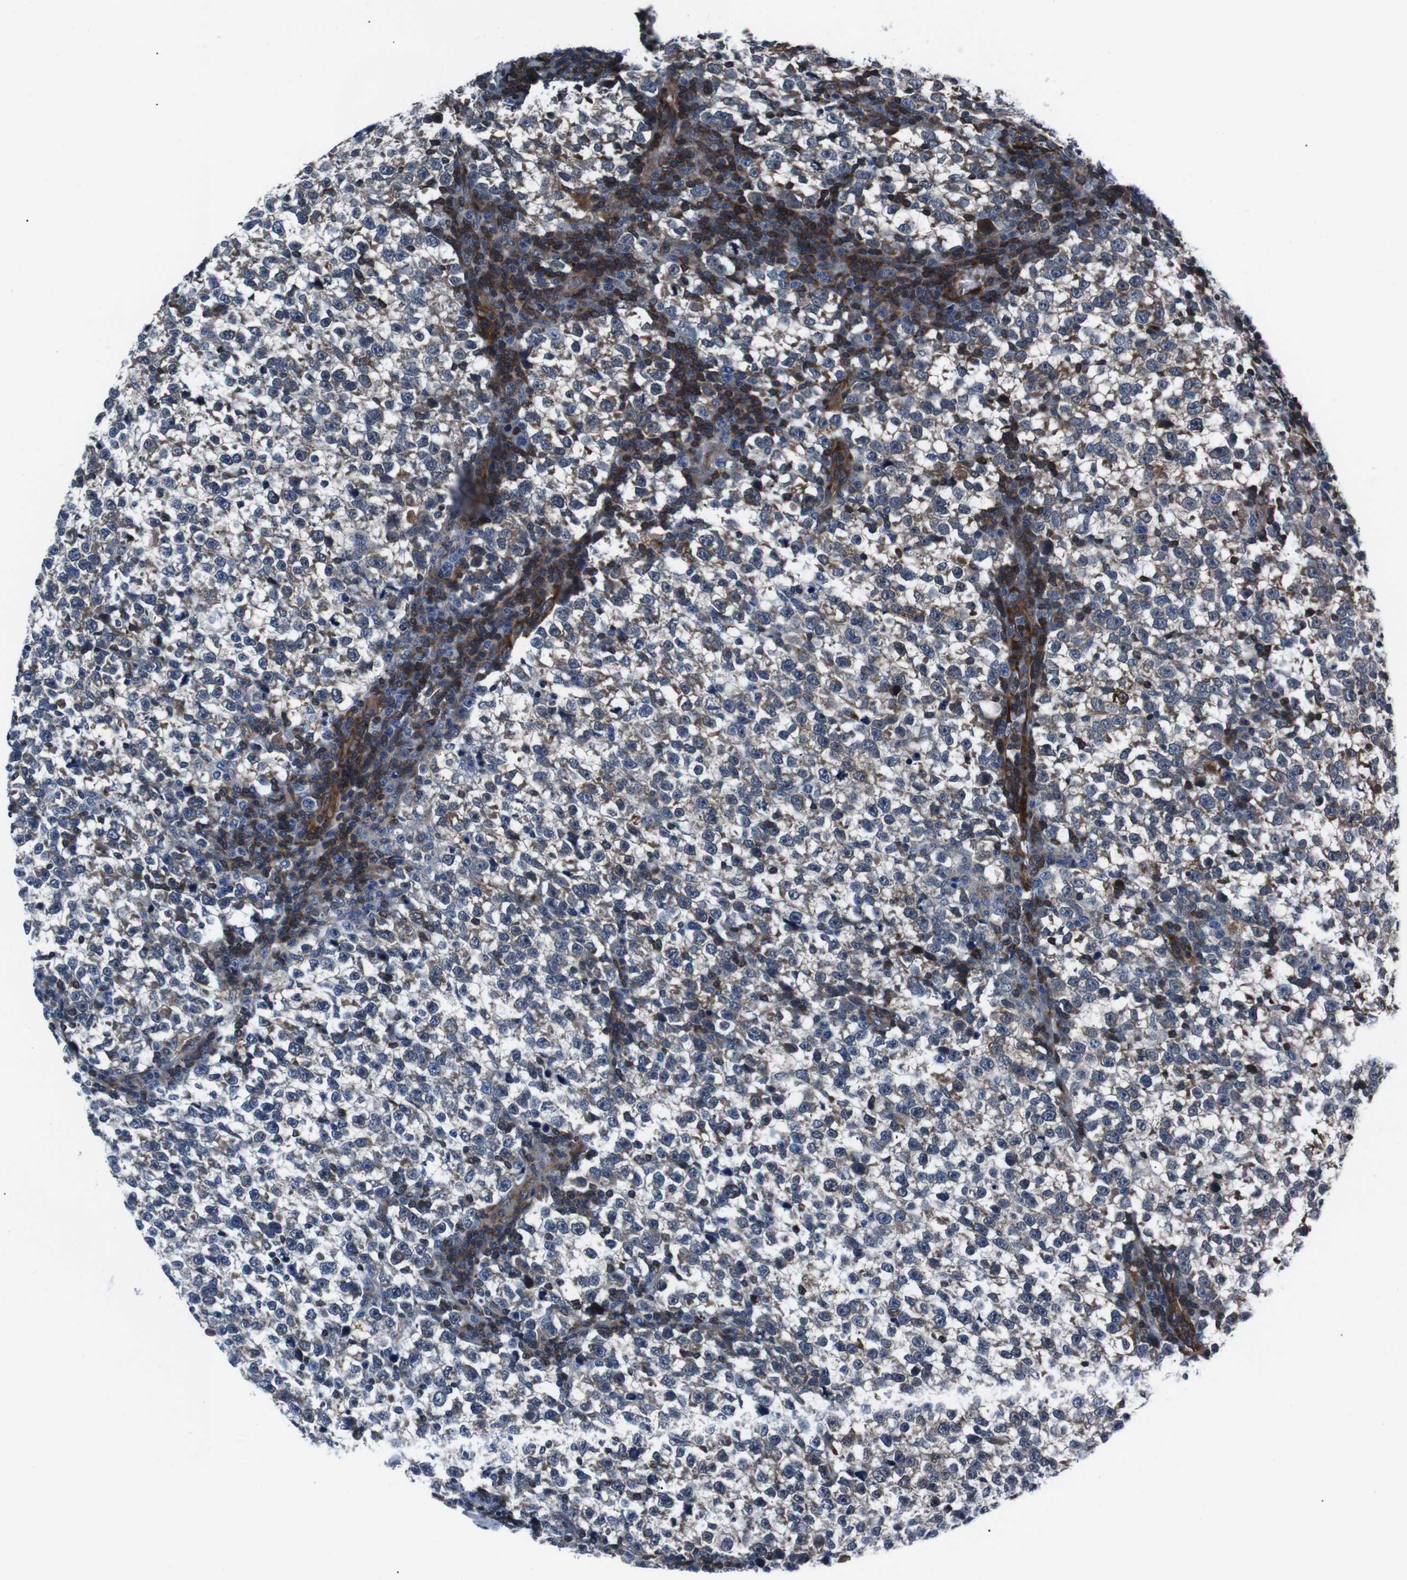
{"staining": {"intensity": "negative", "quantity": "none", "location": "none"}, "tissue": "testis cancer", "cell_type": "Tumor cells", "image_type": "cancer", "snomed": [{"axis": "morphology", "description": "Normal tissue, NOS"}, {"axis": "morphology", "description": "Seminoma, NOS"}, {"axis": "topography", "description": "Testis"}], "caption": "High power microscopy photomicrograph of an immunohistochemistry (IHC) image of testis seminoma, revealing no significant expression in tumor cells.", "gene": "EIF4A2", "patient": {"sex": "male", "age": 43}}